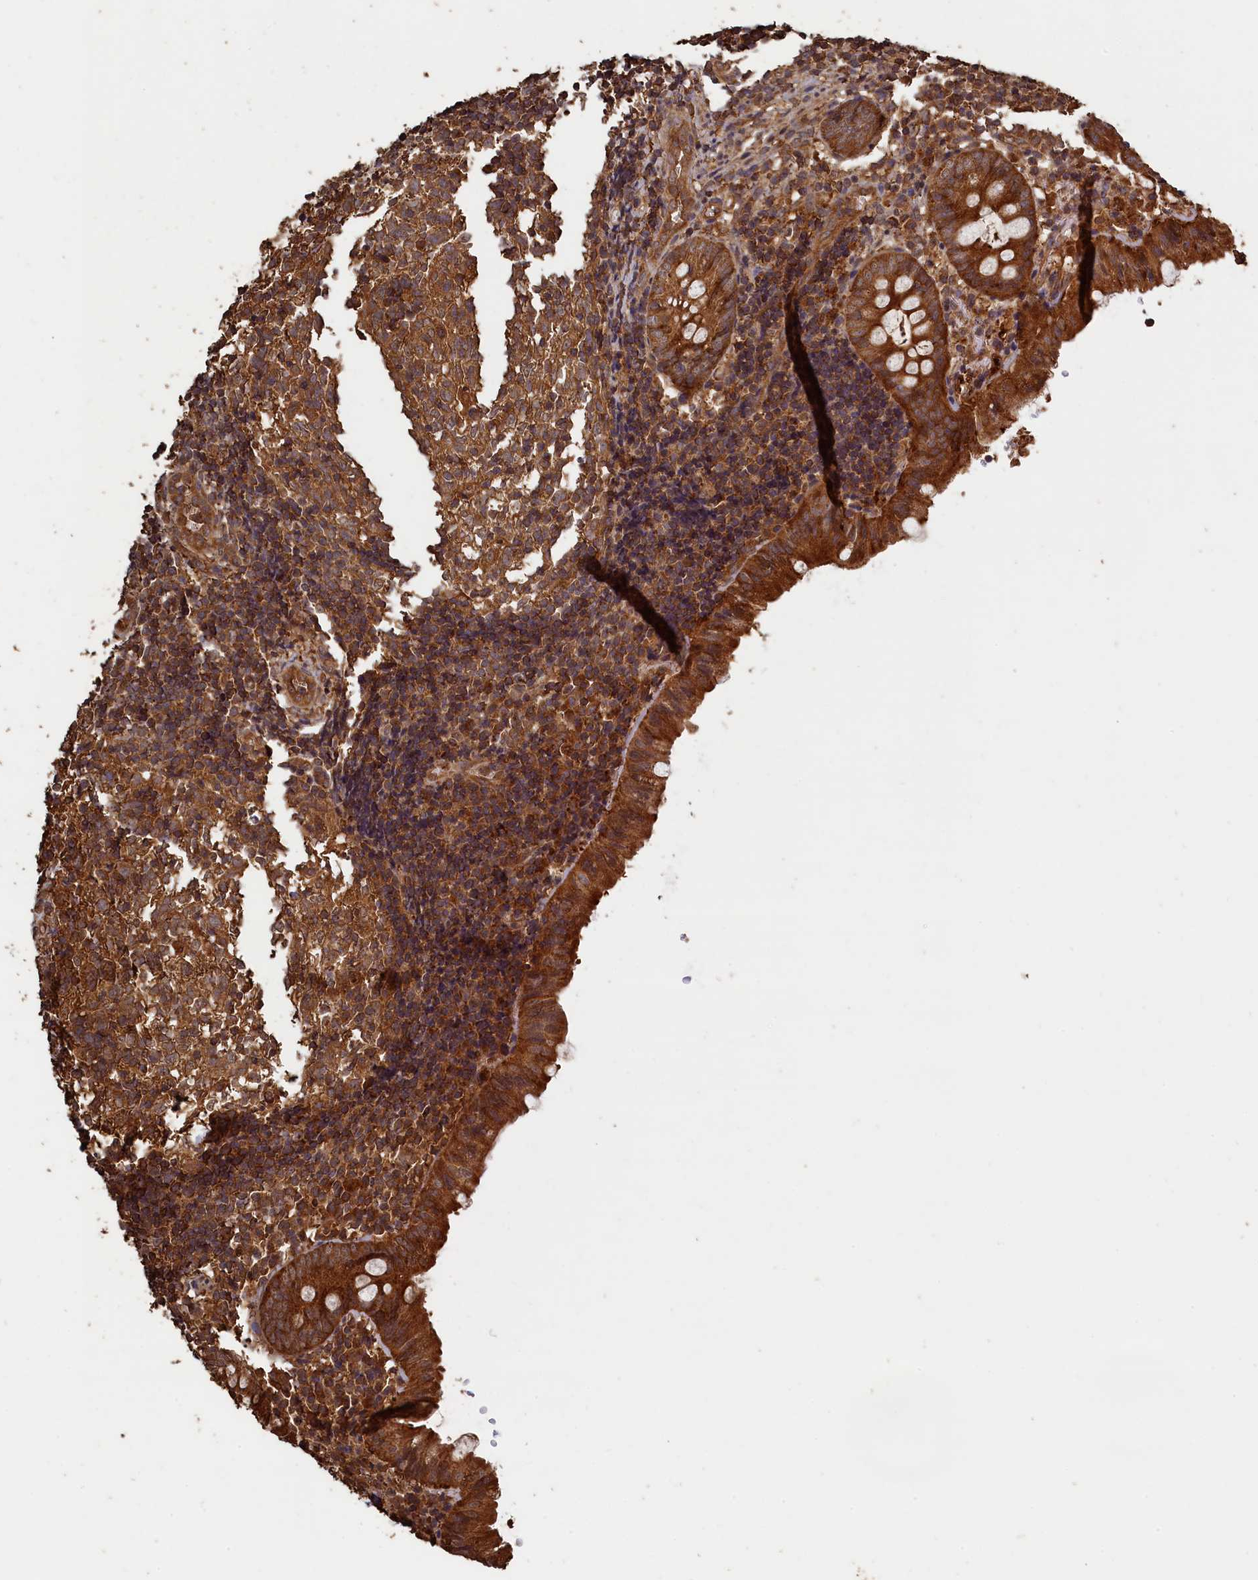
{"staining": {"intensity": "strong", "quantity": ">75%", "location": "cytoplasmic/membranous"}, "tissue": "appendix", "cell_type": "Glandular cells", "image_type": "normal", "snomed": [{"axis": "morphology", "description": "Normal tissue, NOS"}, {"axis": "topography", "description": "Appendix"}], "caption": "This histopathology image exhibits benign appendix stained with immunohistochemistry to label a protein in brown. The cytoplasmic/membranous of glandular cells show strong positivity for the protein. Nuclei are counter-stained blue.", "gene": "SNX33", "patient": {"sex": "male", "age": 8}}